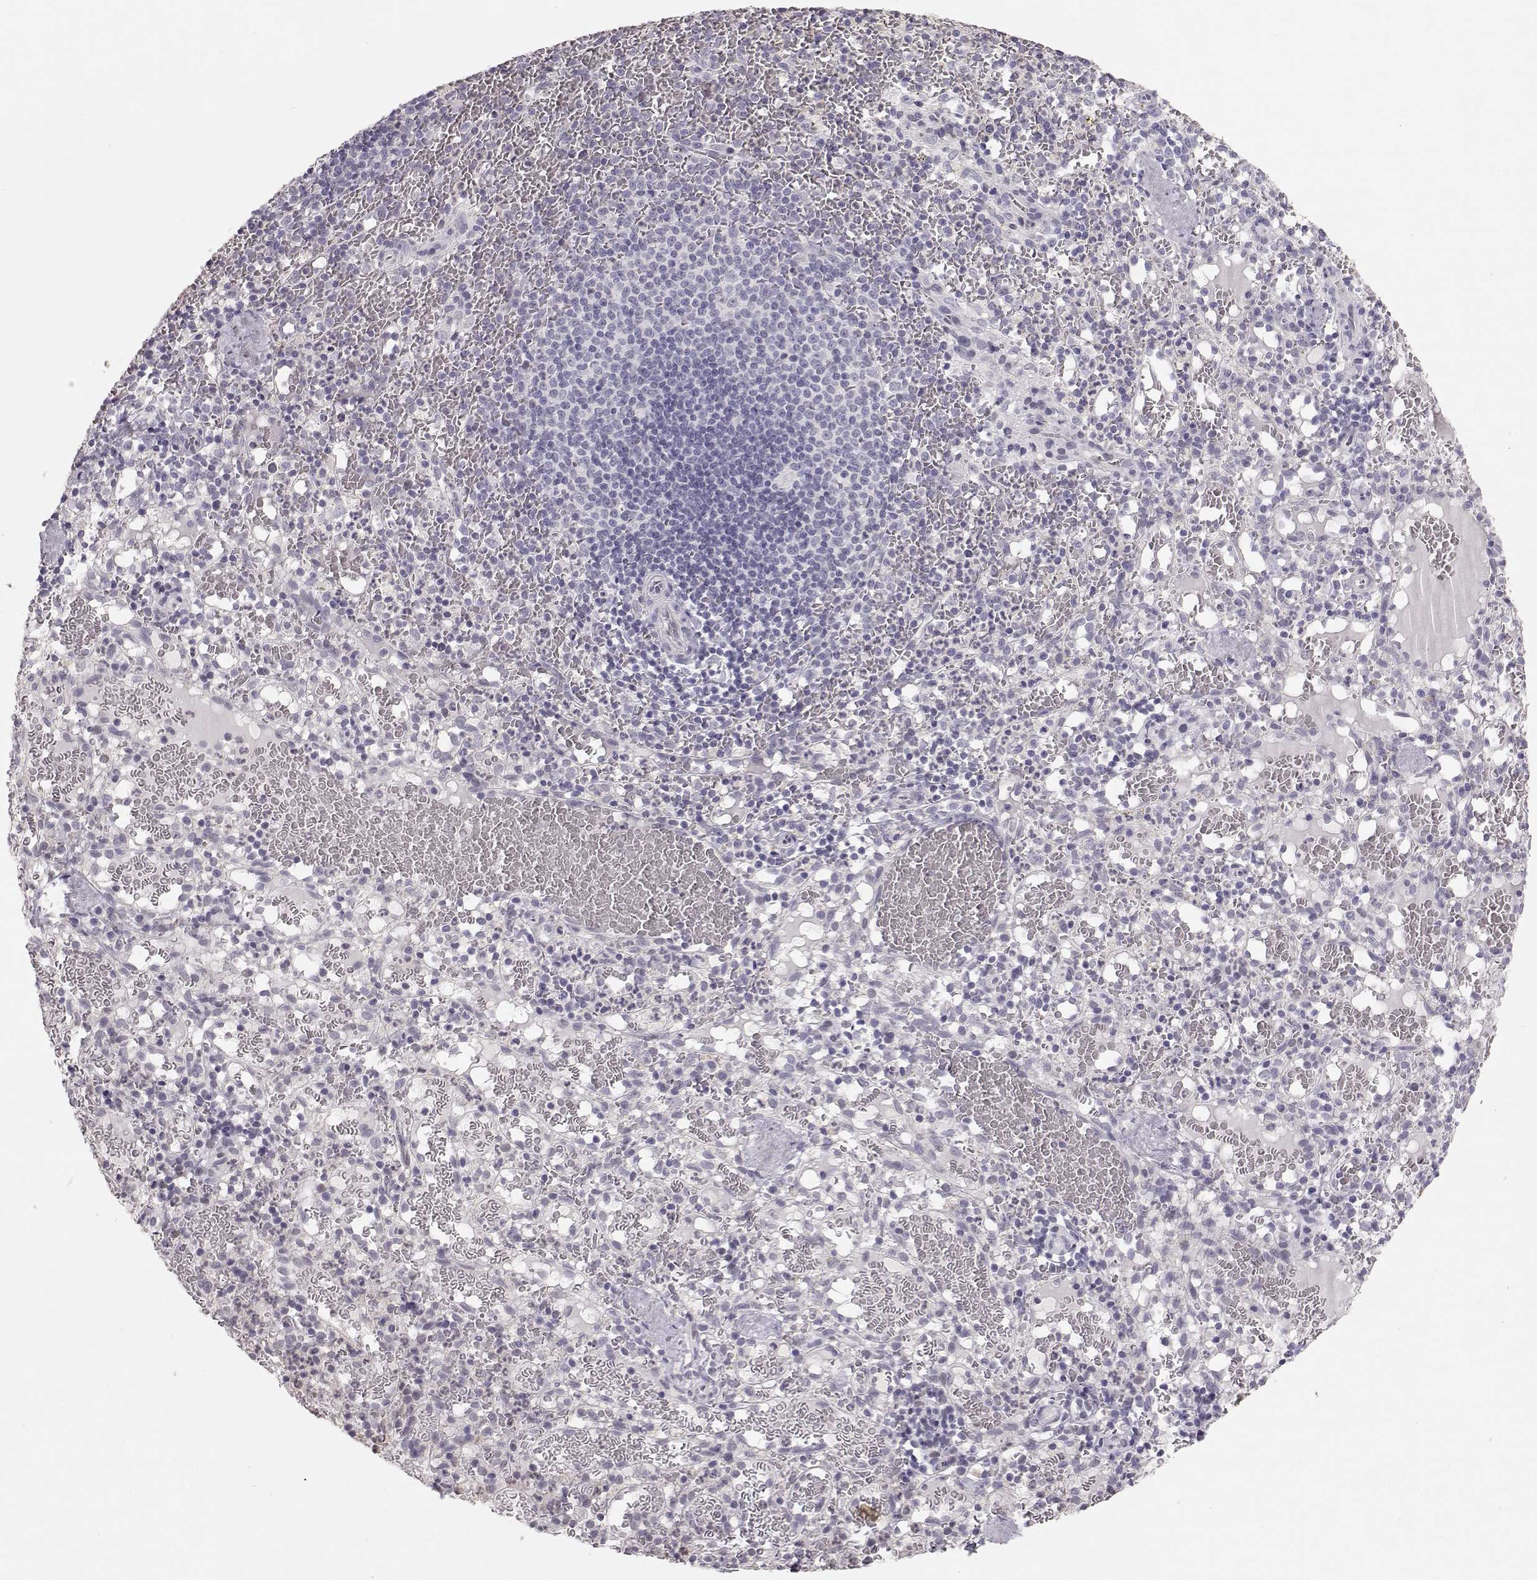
{"staining": {"intensity": "negative", "quantity": "none", "location": "none"}, "tissue": "spleen", "cell_type": "Cells in red pulp", "image_type": "normal", "snomed": [{"axis": "morphology", "description": "Normal tissue, NOS"}, {"axis": "topography", "description": "Spleen"}], "caption": "Immunohistochemical staining of unremarkable human spleen exhibits no significant staining in cells in red pulp. Nuclei are stained in blue.", "gene": "POU1F1", "patient": {"sex": "male", "age": 11}}